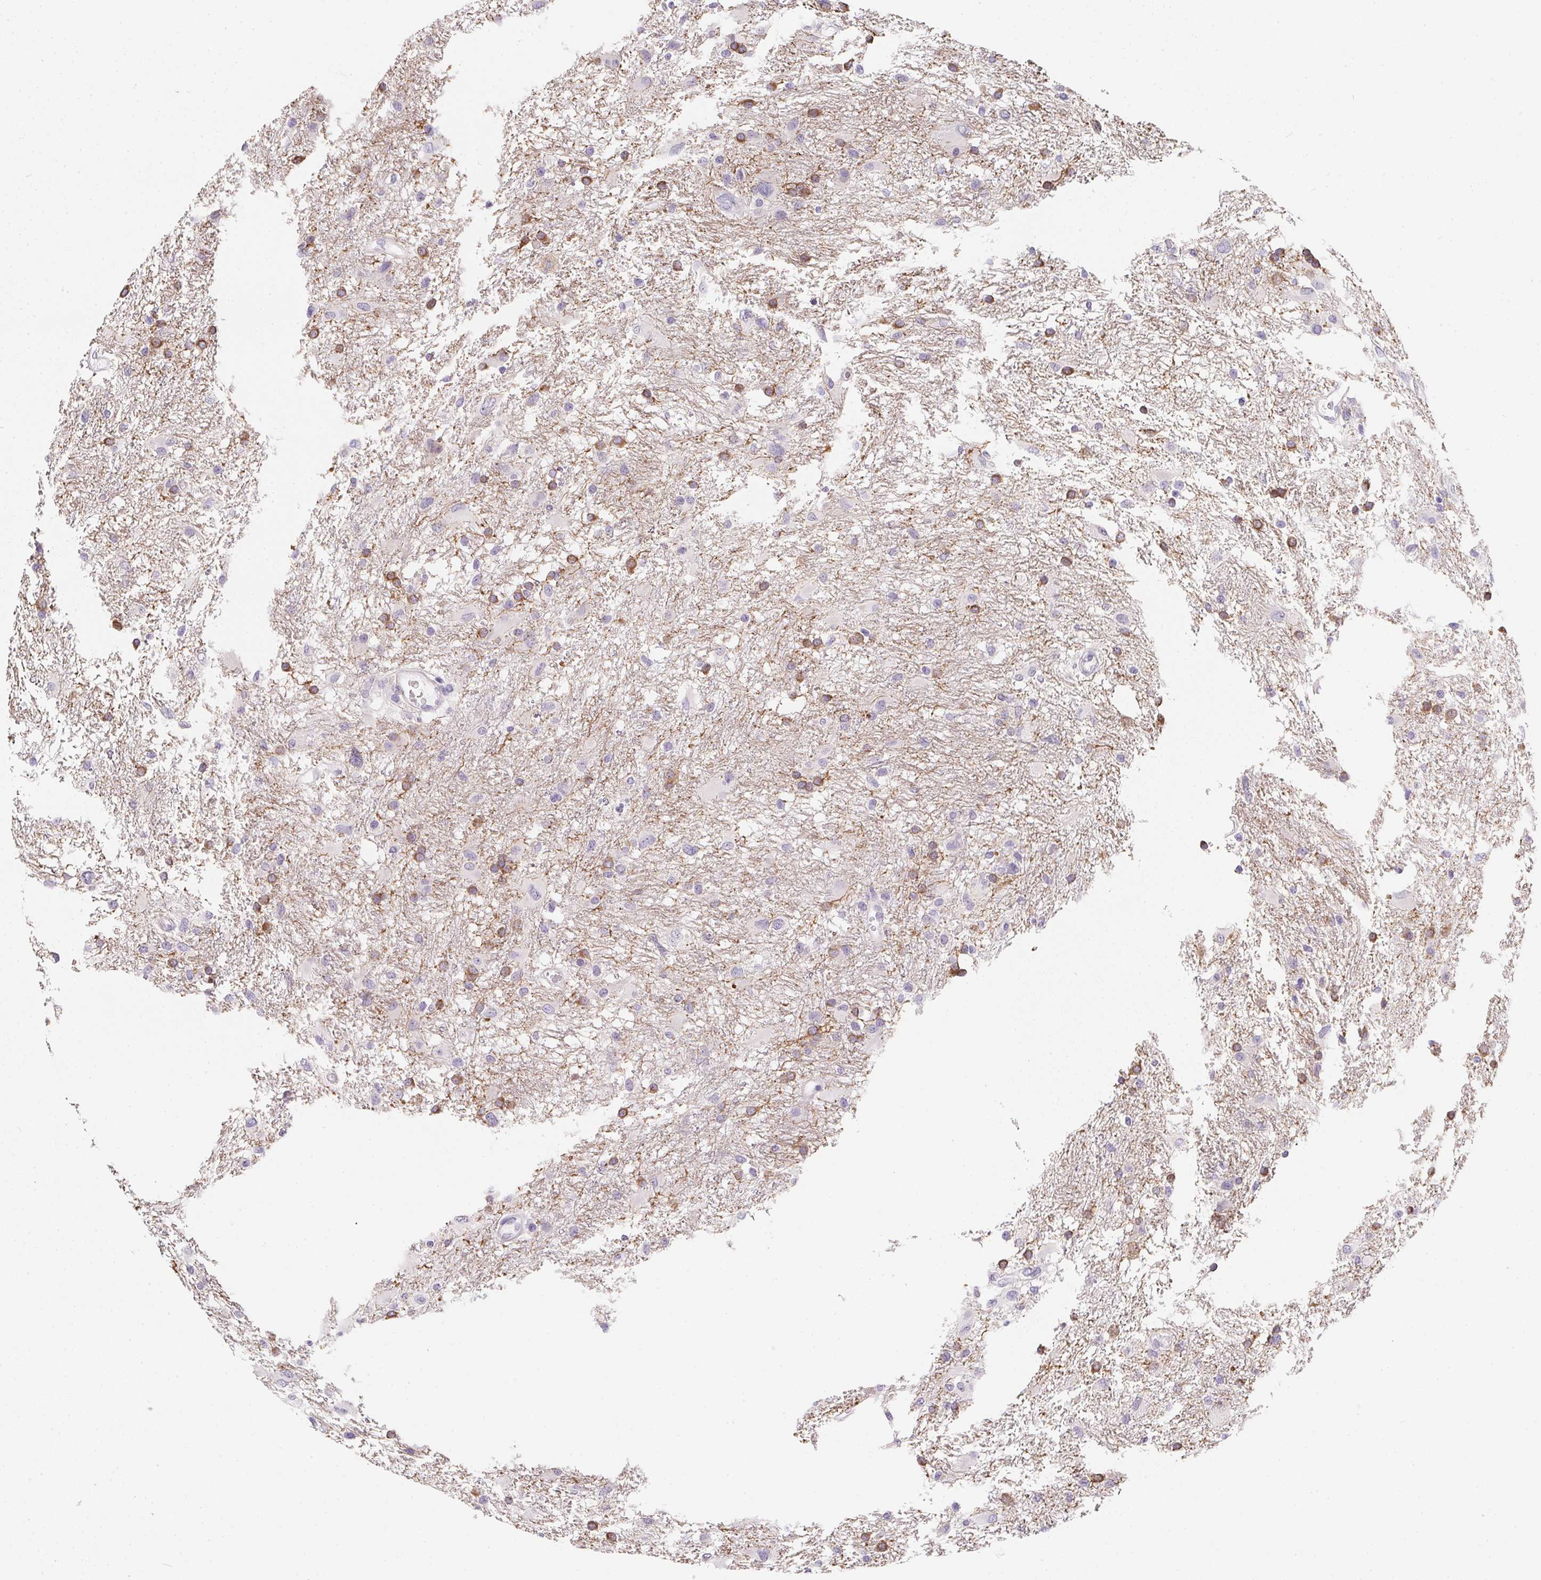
{"staining": {"intensity": "moderate", "quantity": "<25%", "location": "cytoplasmic/membranous"}, "tissue": "glioma", "cell_type": "Tumor cells", "image_type": "cancer", "snomed": [{"axis": "morphology", "description": "Glioma, malignant, High grade"}, {"axis": "topography", "description": "Brain"}], "caption": "Protein expression analysis of human glioma reveals moderate cytoplasmic/membranous positivity in approximately <25% of tumor cells.", "gene": "MAP1A", "patient": {"sex": "male", "age": 53}}